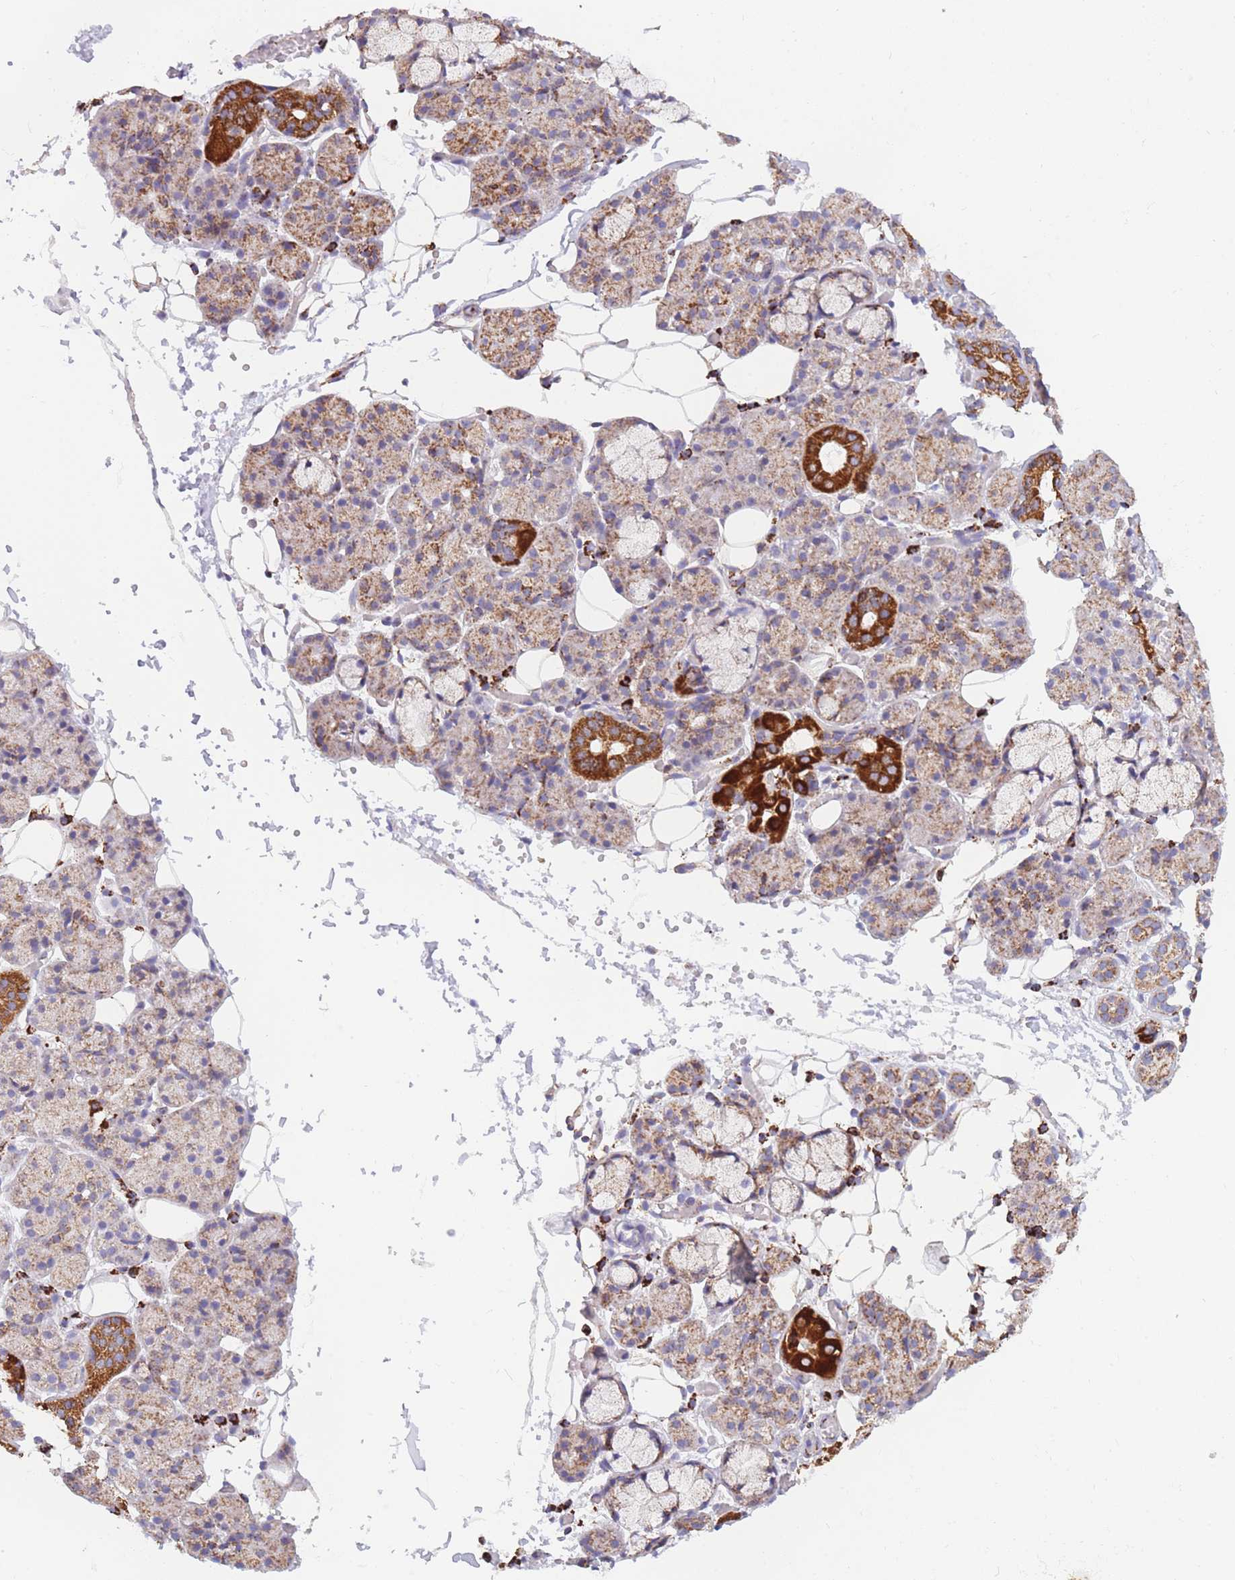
{"staining": {"intensity": "strong", "quantity": "25%-75%", "location": "cytoplasmic/membranous"}, "tissue": "salivary gland", "cell_type": "Glandular cells", "image_type": "normal", "snomed": [{"axis": "morphology", "description": "Normal tissue, NOS"}, {"axis": "topography", "description": "Salivary gland"}], "caption": "Immunohistochemical staining of unremarkable human salivary gland reveals high levels of strong cytoplasmic/membranous staining in about 25%-75% of glandular cells.", "gene": "DDX49", "patient": {"sex": "male", "age": 63}}